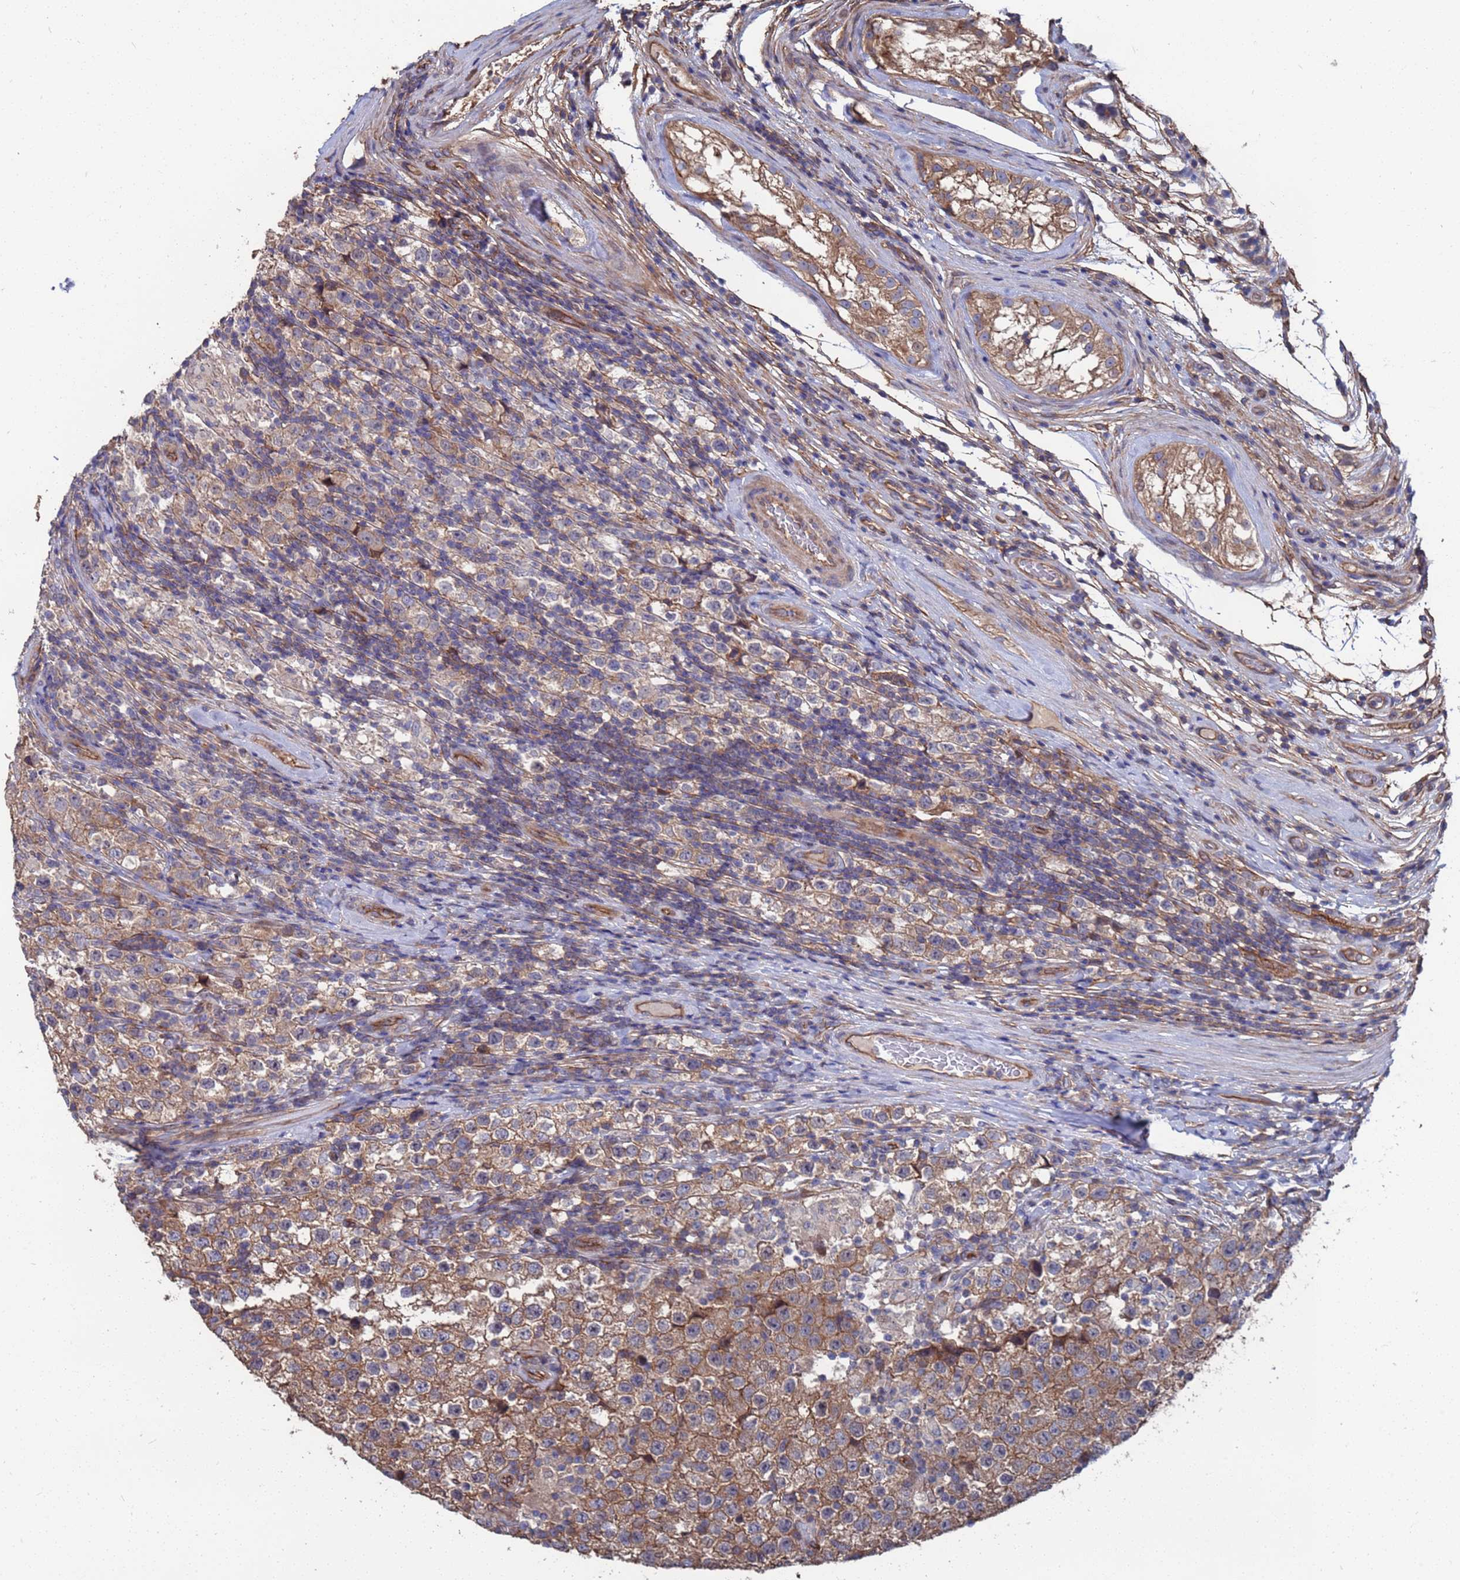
{"staining": {"intensity": "moderate", "quantity": "25%-75%", "location": "cytoplasmic/membranous"}, "tissue": "testis cancer", "cell_type": "Tumor cells", "image_type": "cancer", "snomed": [{"axis": "morphology", "description": "Seminoma, NOS"}, {"axis": "morphology", "description": "Carcinoma, Embryonal, NOS"}, {"axis": "topography", "description": "Testis"}], "caption": "Immunohistochemical staining of human testis cancer displays medium levels of moderate cytoplasmic/membranous protein expression in about 25%-75% of tumor cells.", "gene": "NDUFAF6", "patient": {"sex": "male", "age": 41}}